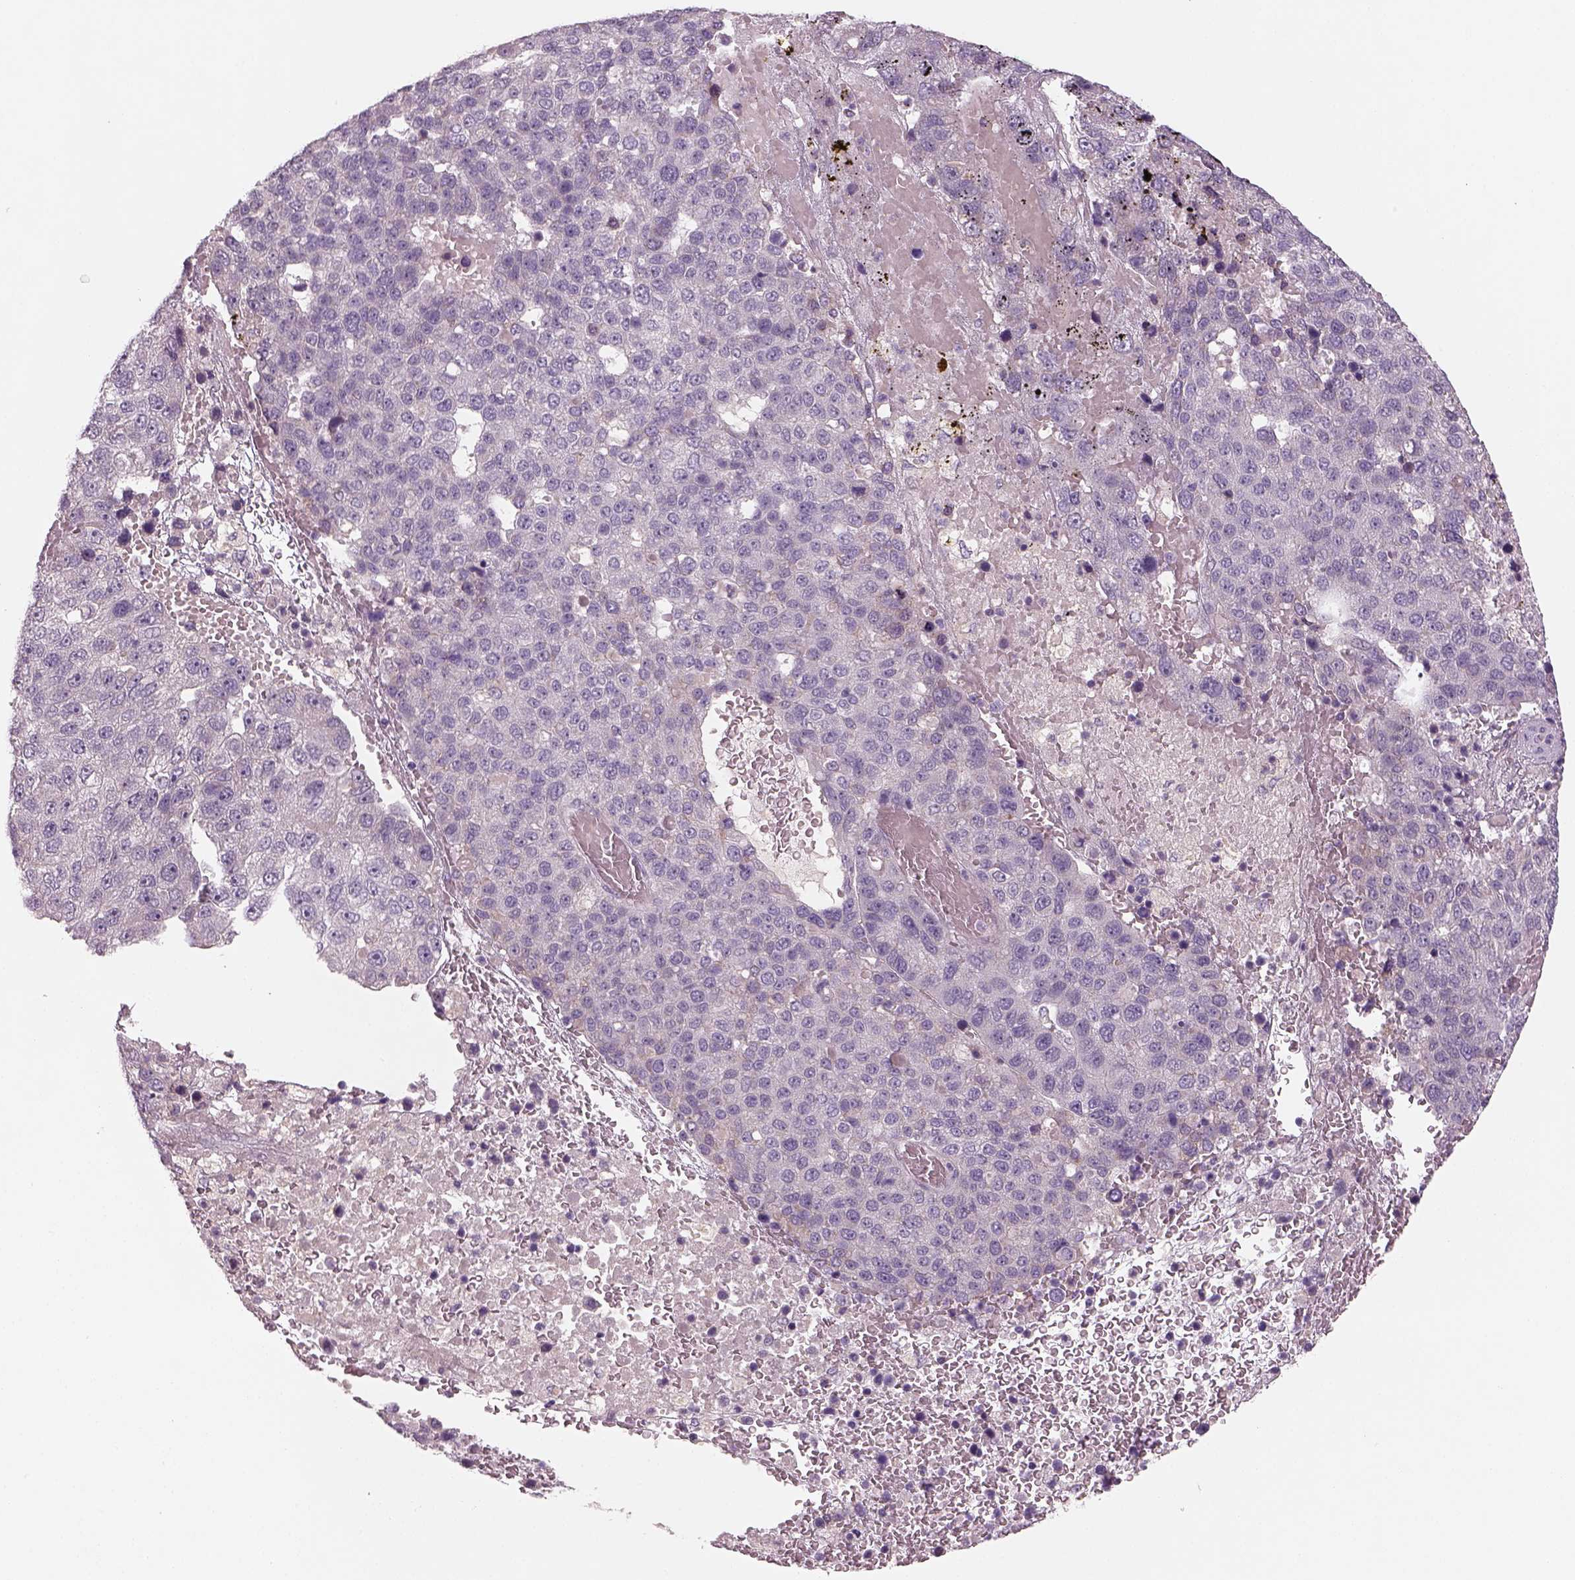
{"staining": {"intensity": "negative", "quantity": "none", "location": "none"}, "tissue": "pancreatic cancer", "cell_type": "Tumor cells", "image_type": "cancer", "snomed": [{"axis": "morphology", "description": "Adenocarcinoma, NOS"}, {"axis": "topography", "description": "Pancreas"}], "caption": "Photomicrograph shows no significant protein expression in tumor cells of pancreatic cancer (adenocarcinoma). (Stains: DAB immunohistochemistry with hematoxylin counter stain, Microscopy: brightfield microscopy at high magnification).", "gene": "PENK", "patient": {"sex": "female", "age": 61}}